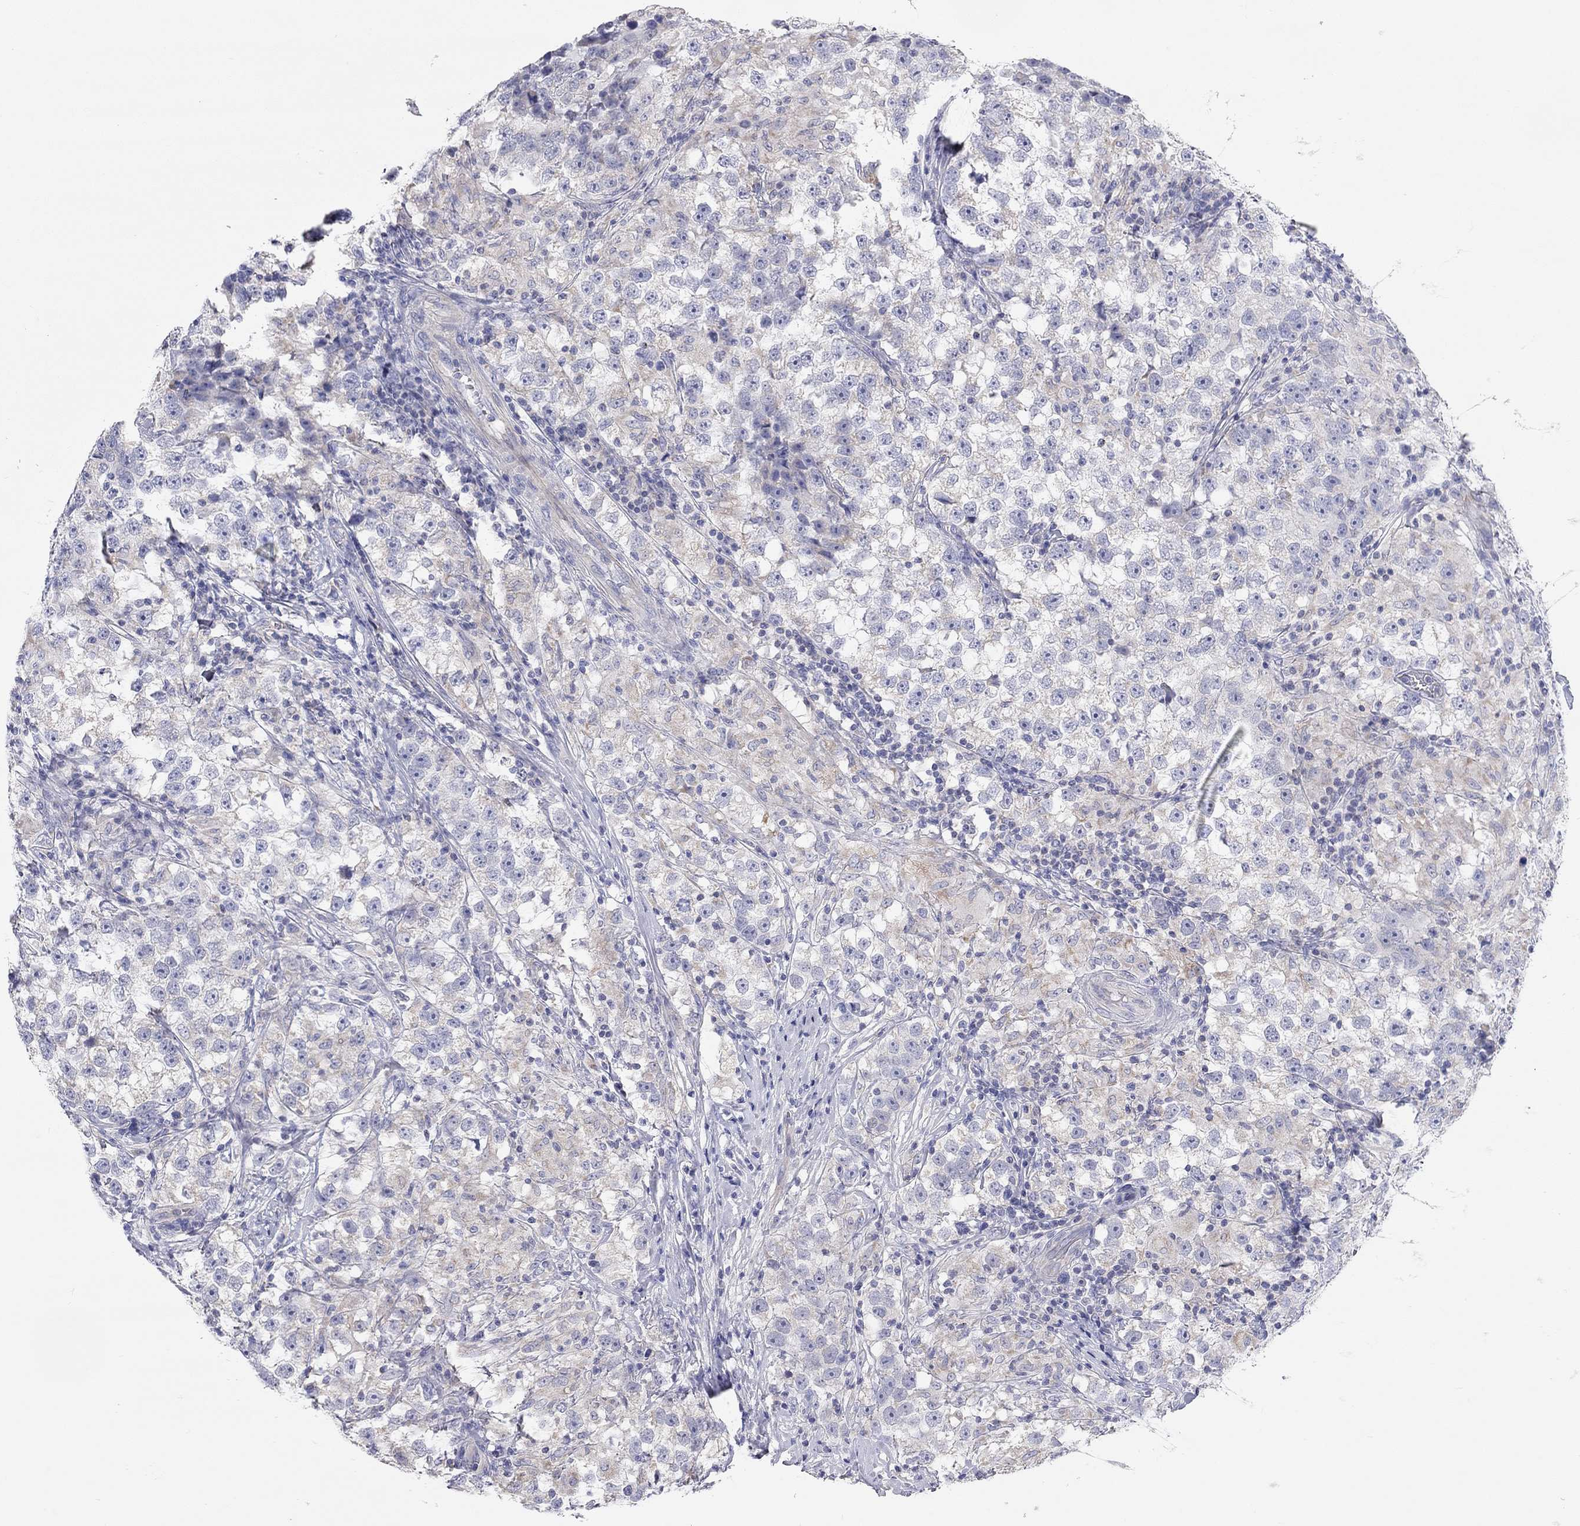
{"staining": {"intensity": "weak", "quantity": "<25%", "location": "cytoplasmic/membranous"}, "tissue": "testis cancer", "cell_type": "Tumor cells", "image_type": "cancer", "snomed": [{"axis": "morphology", "description": "Seminoma, NOS"}, {"axis": "topography", "description": "Testis"}], "caption": "An image of human testis cancer (seminoma) is negative for staining in tumor cells. Nuclei are stained in blue.", "gene": "RCAN1", "patient": {"sex": "male", "age": 46}}